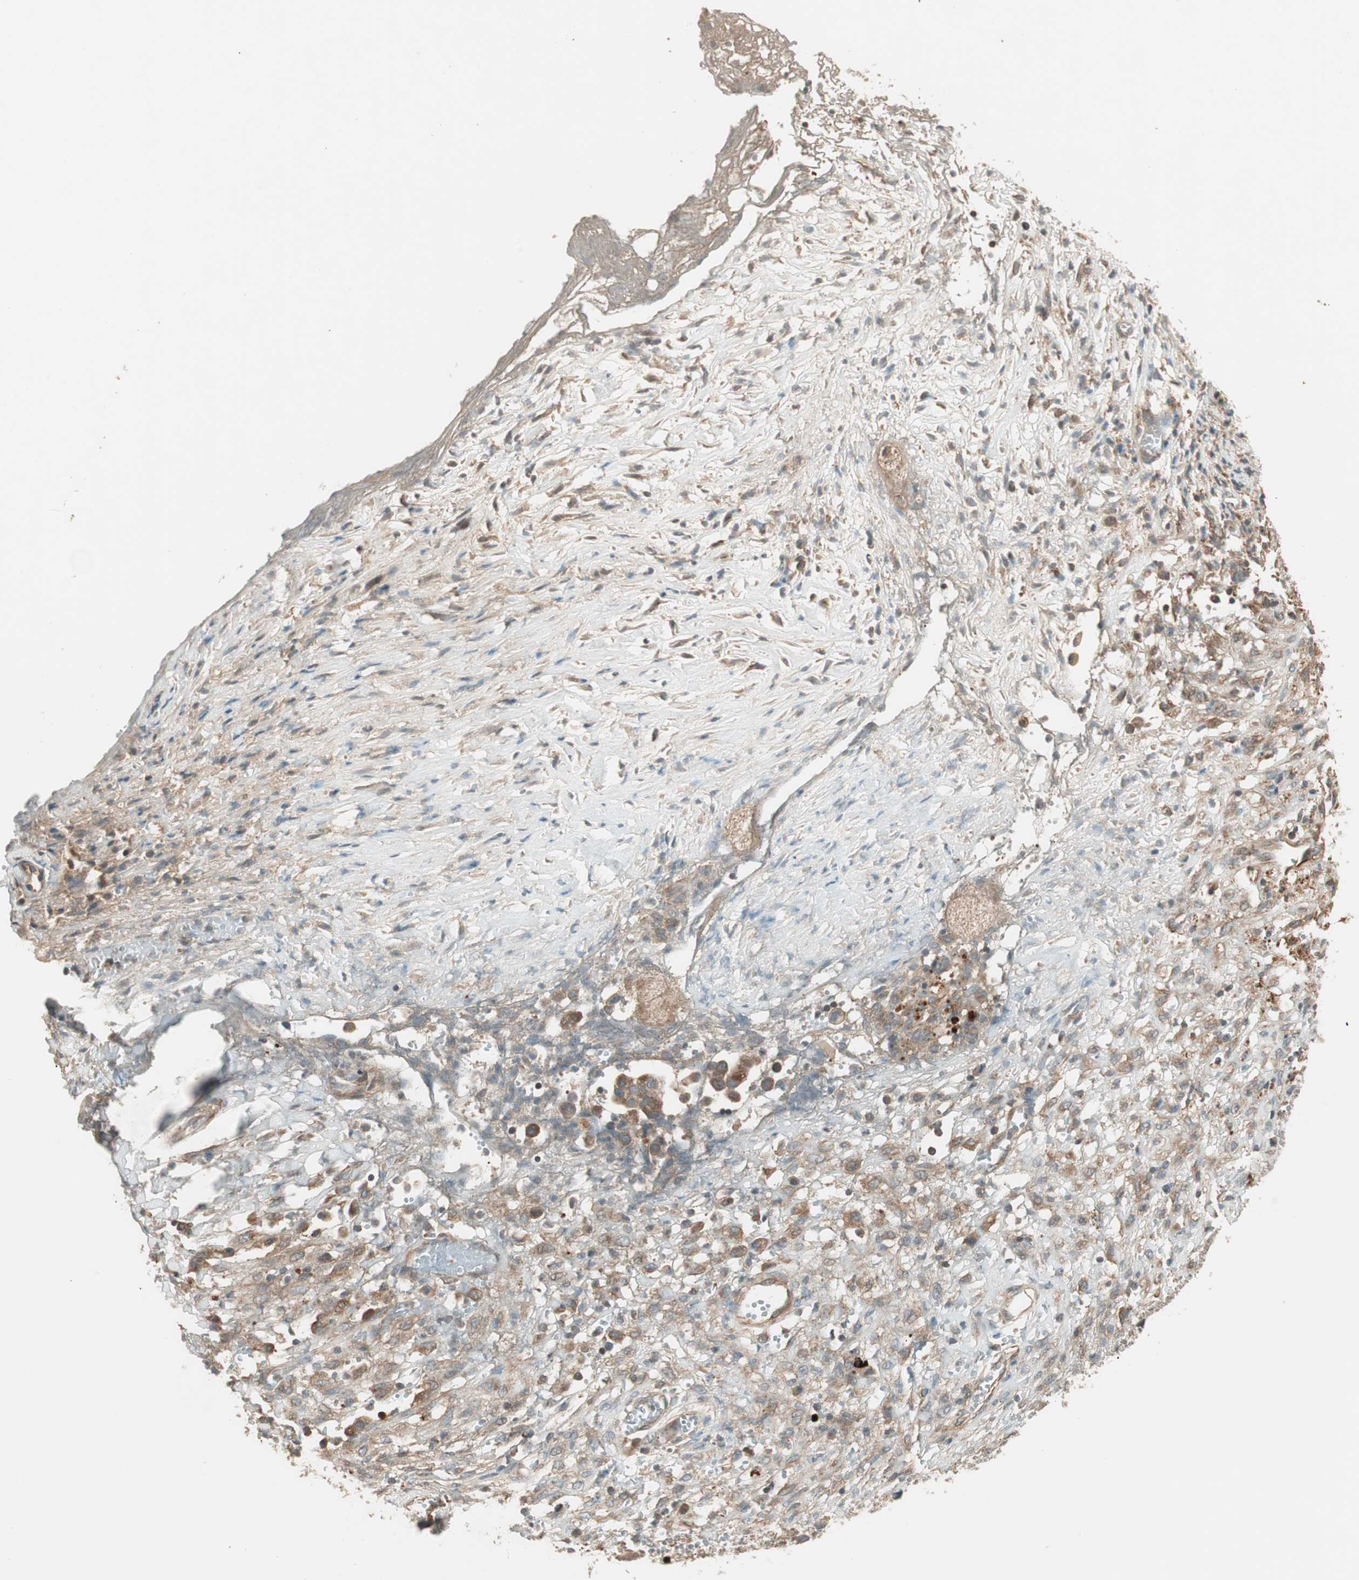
{"staining": {"intensity": "moderate", "quantity": ">75%", "location": "cytoplasmic/membranous"}, "tissue": "ovarian cancer", "cell_type": "Tumor cells", "image_type": "cancer", "snomed": [{"axis": "morphology", "description": "Carcinoma, endometroid"}, {"axis": "topography", "description": "Ovary"}], "caption": "High-power microscopy captured an immunohistochemistry photomicrograph of ovarian cancer (endometroid carcinoma), revealing moderate cytoplasmic/membranous positivity in about >75% of tumor cells.", "gene": "SFRP1", "patient": {"sex": "female", "age": 42}}